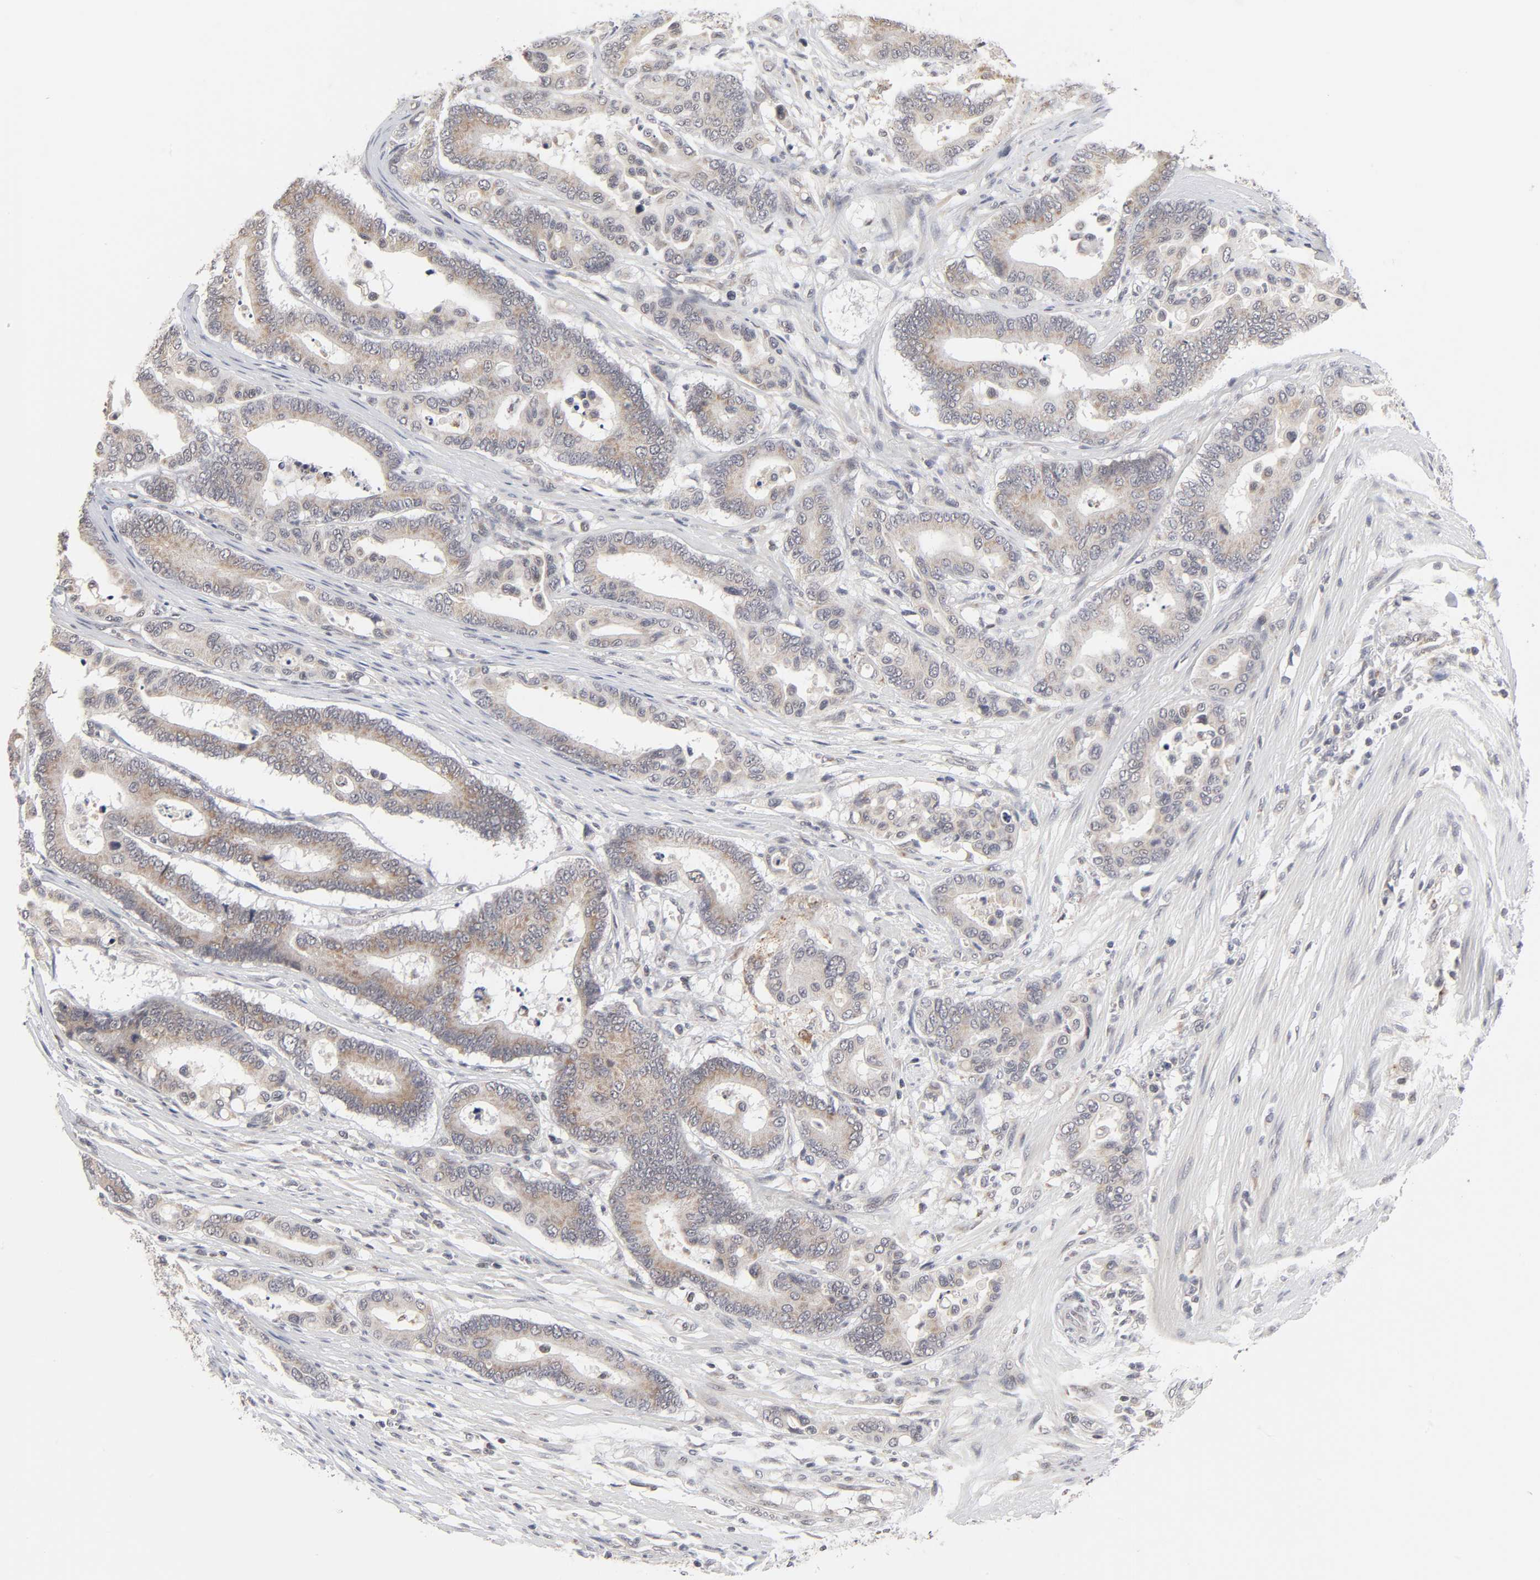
{"staining": {"intensity": "moderate", "quantity": "25%-75%", "location": "cytoplasmic/membranous"}, "tissue": "colorectal cancer", "cell_type": "Tumor cells", "image_type": "cancer", "snomed": [{"axis": "morphology", "description": "Normal tissue, NOS"}, {"axis": "morphology", "description": "Adenocarcinoma, NOS"}, {"axis": "topography", "description": "Colon"}], "caption": "Brown immunohistochemical staining in colorectal cancer shows moderate cytoplasmic/membranous positivity in approximately 25%-75% of tumor cells. (Brightfield microscopy of DAB IHC at high magnification).", "gene": "AUH", "patient": {"sex": "male", "age": 82}}